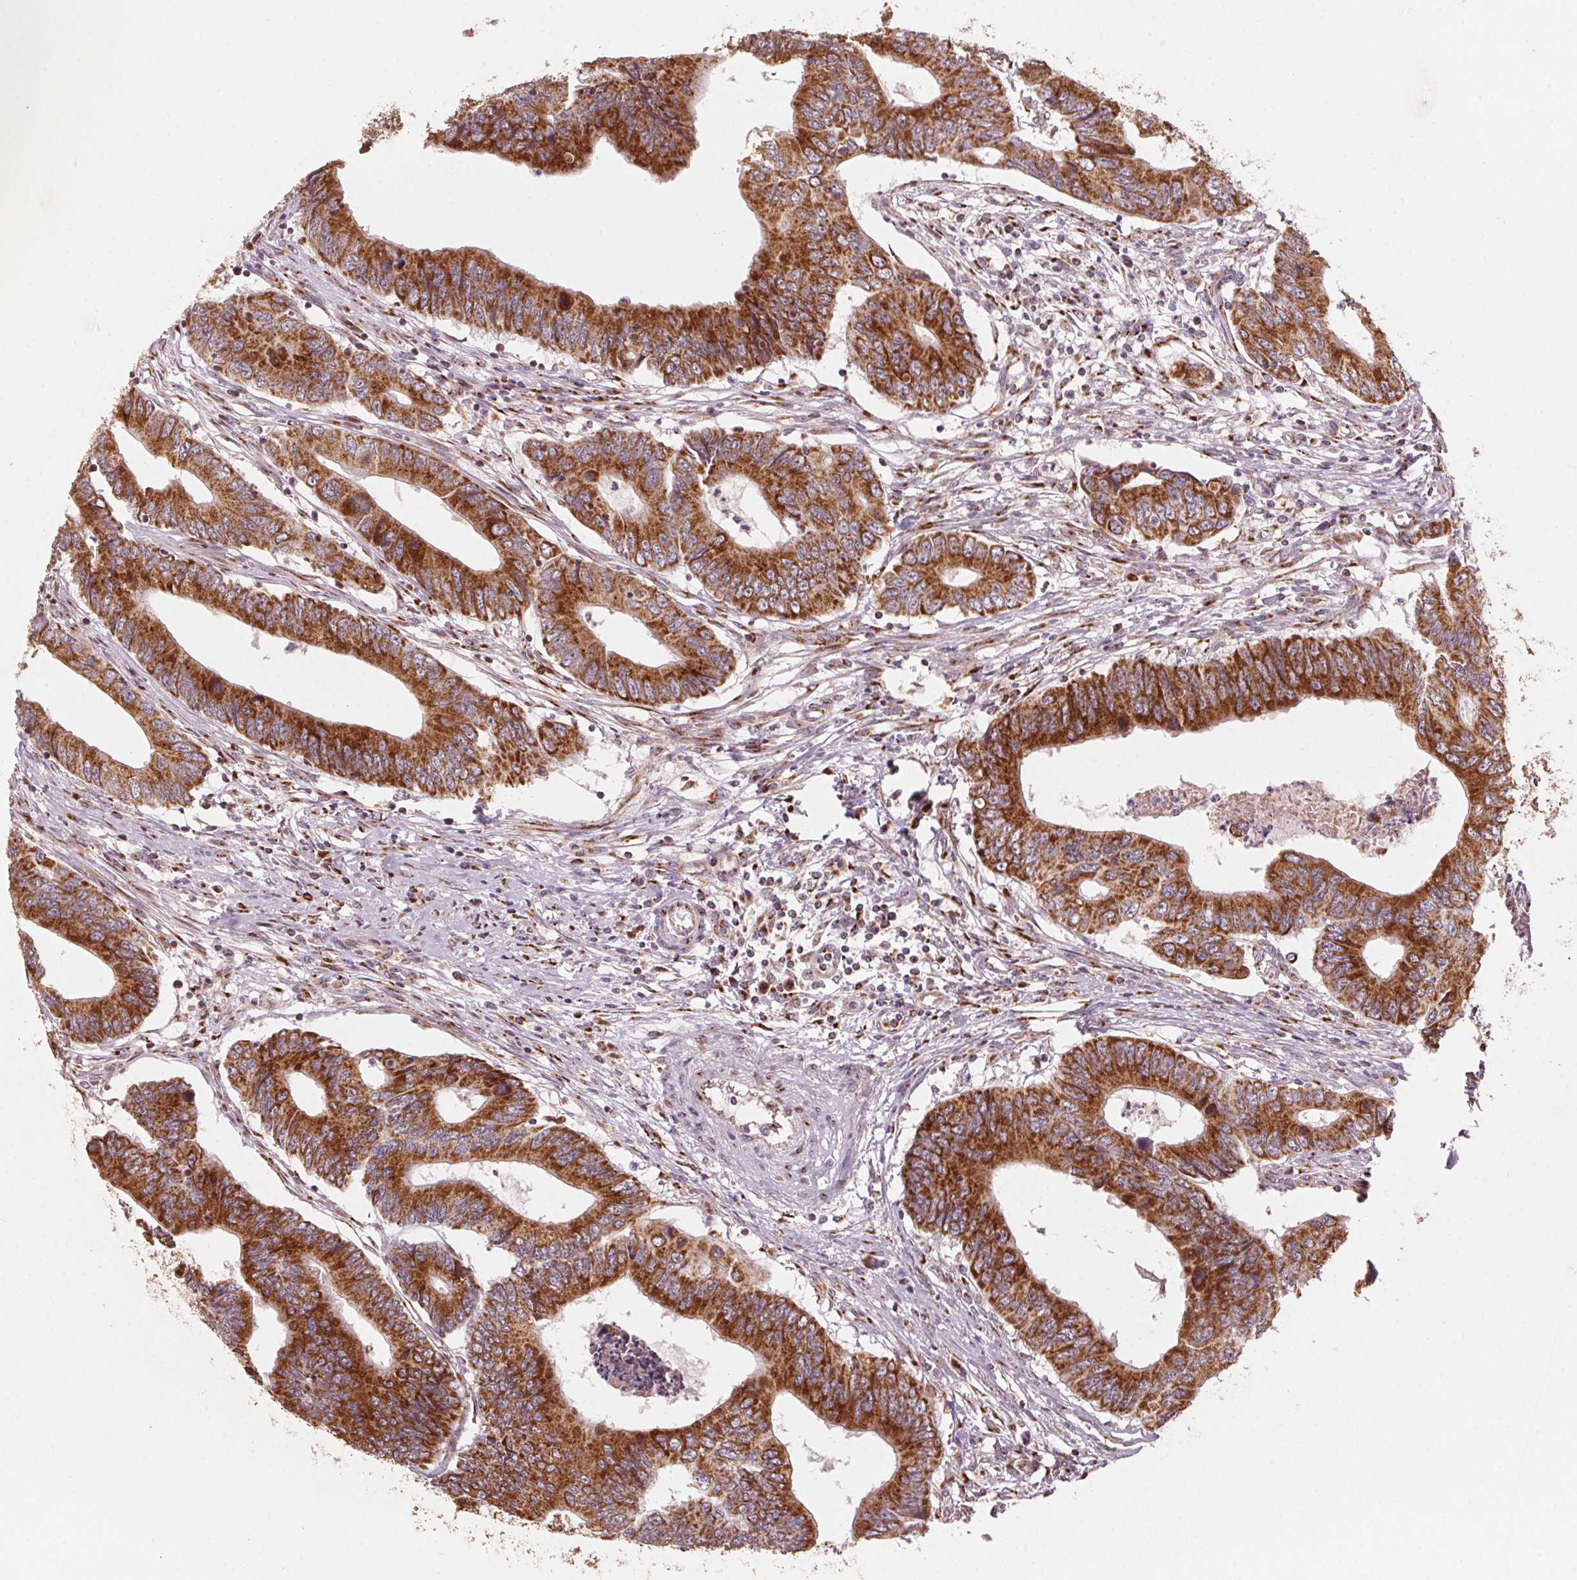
{"staining": {"intensity": "strong", "quantity": ">75%", "location": "cytoplasmic/membranous"}, "tissue": "colorectal cancer", "cell_type": "Tumor cells", "image_type": "cancer", "snomed": [{"axis": "morphology", "description": "Adenocarcinoma, NOS"}, {"axis": "topography", "description": "Colon"}], "caption": "Immunohistochemical staining of colorectal cancer (adenocarcinoma) displays high levels of strong cytoplasmic/membranous protein staining in about >75% of tumor cells.", "gene": "TOMM70", "patient": {"sex": "male", "age": 53}}